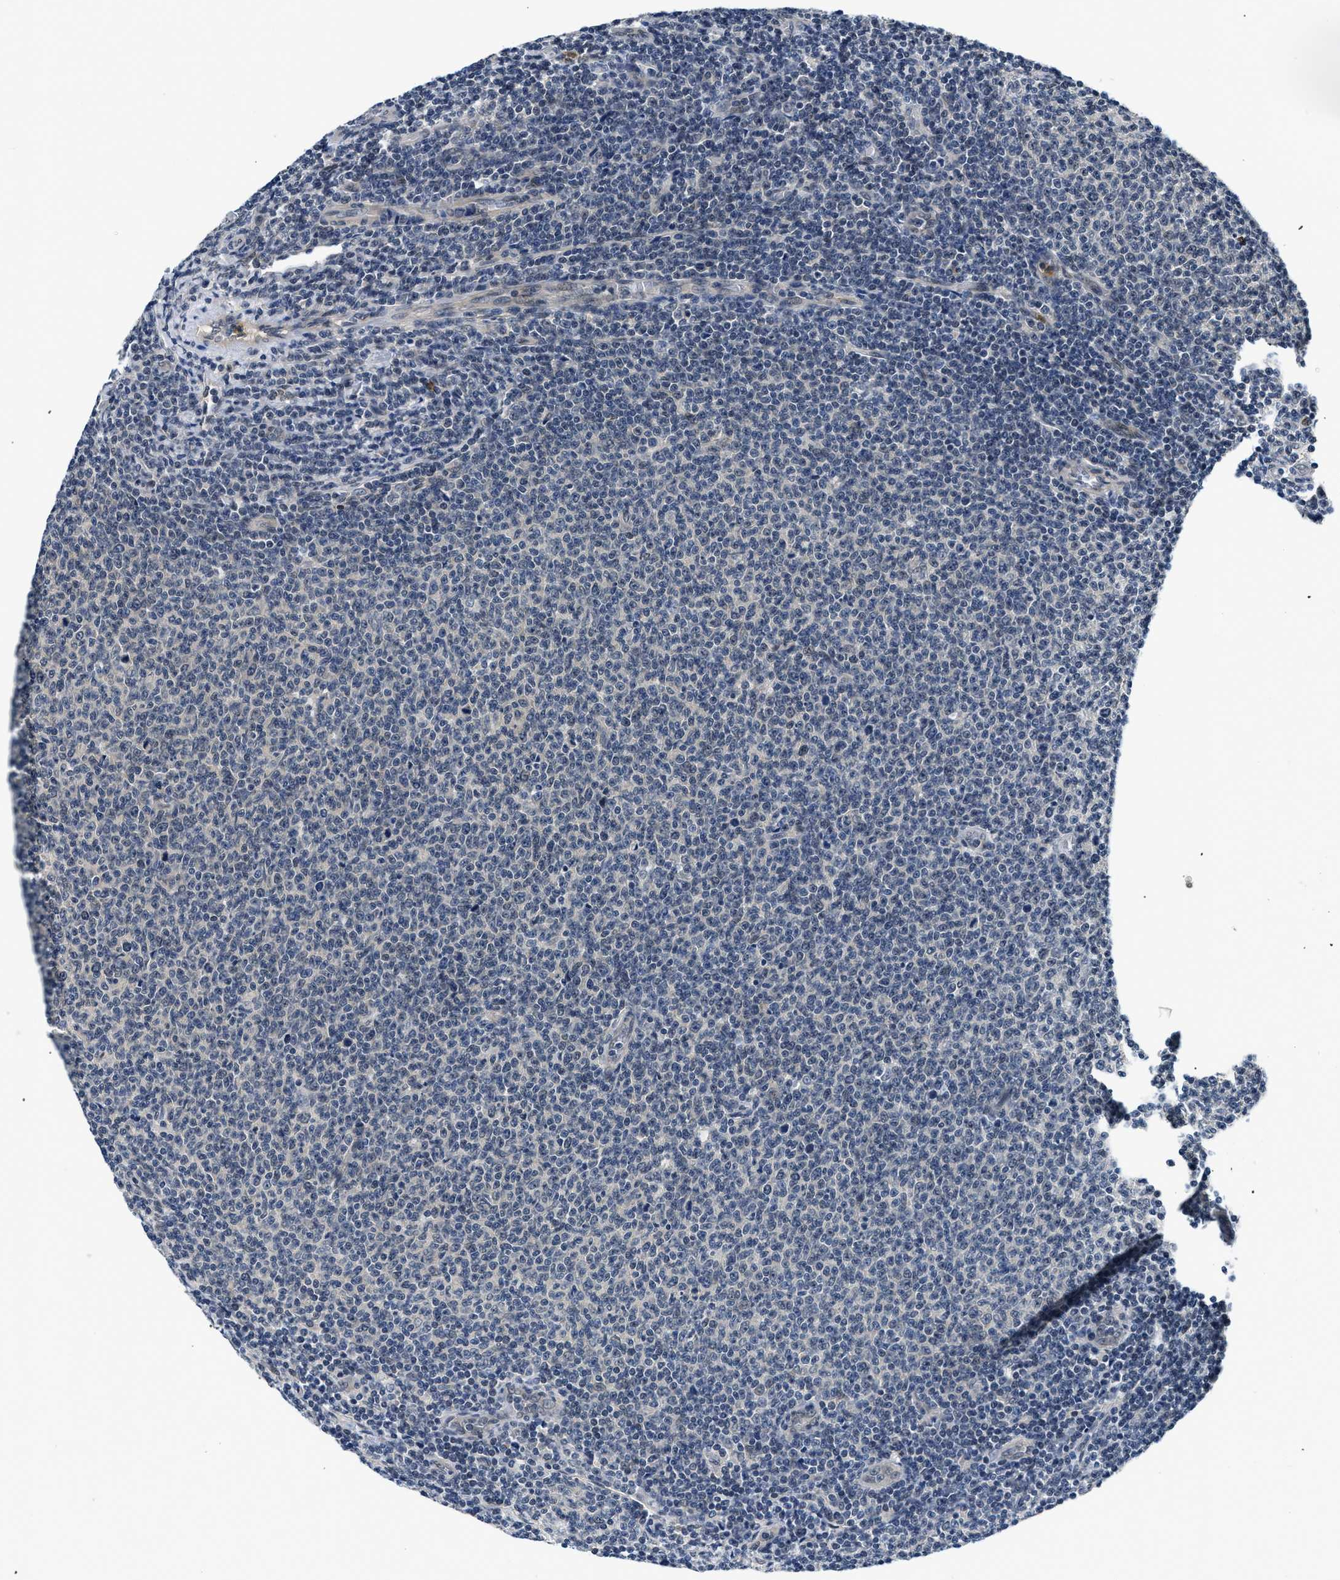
{"staining": {"intensity": "negative", "quantity": "none", "location": "none"}, "tissue": "lymphoma", "cell_type": "Tumor cells", "image_type": "cancer", "snomed": [{"axis": "morphology", "description": "Malignant lymphoma, non-Hodgkin's type, Low grade"}, {"axis": "topography", "description": "Lymph node"}], "caption": "Tumor cells show no significant protein positivity in lymphoma. (DAB immunohistochemistry with hematoxylin counter stain).", "gene": "SMAD4", "patient": {"sex": "male", "age": 66}}